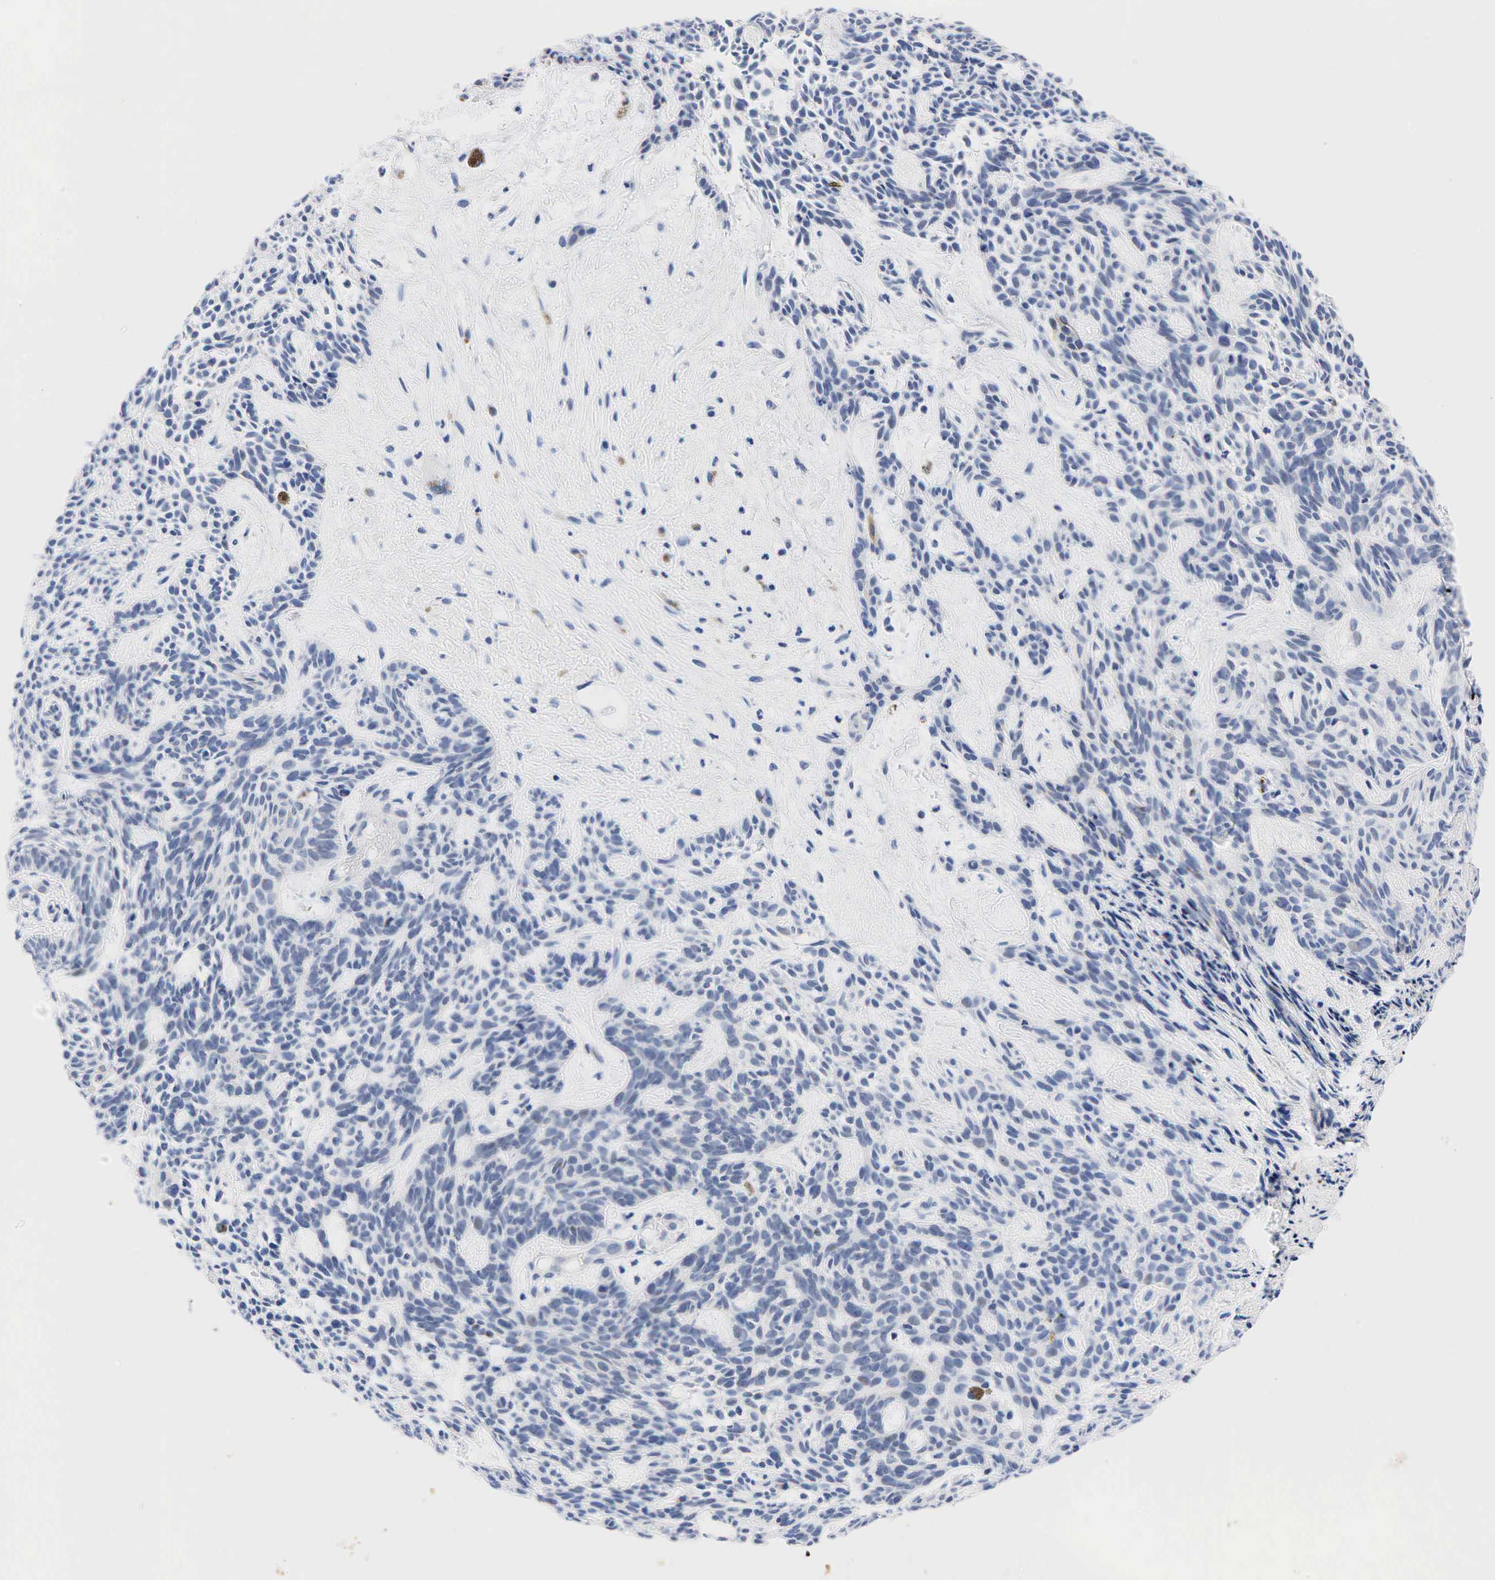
{"staining": {"intensity": "negative", "quantity": "none", "location": "none"}, "tissue": "skin cancer", "cell_type": "Tumor cells", "image_type": "cancer", "snomed": [{"axis": "morphology", "description": "Basal cell carcinoma"}, {"axis": "topography", "description": "Skin"}], "caption": "This is an IHC image of human skin cancer. There is no positivity in tumor cells.", "gene": "PGR", "patient": {"sex": "male", "age": 58}}